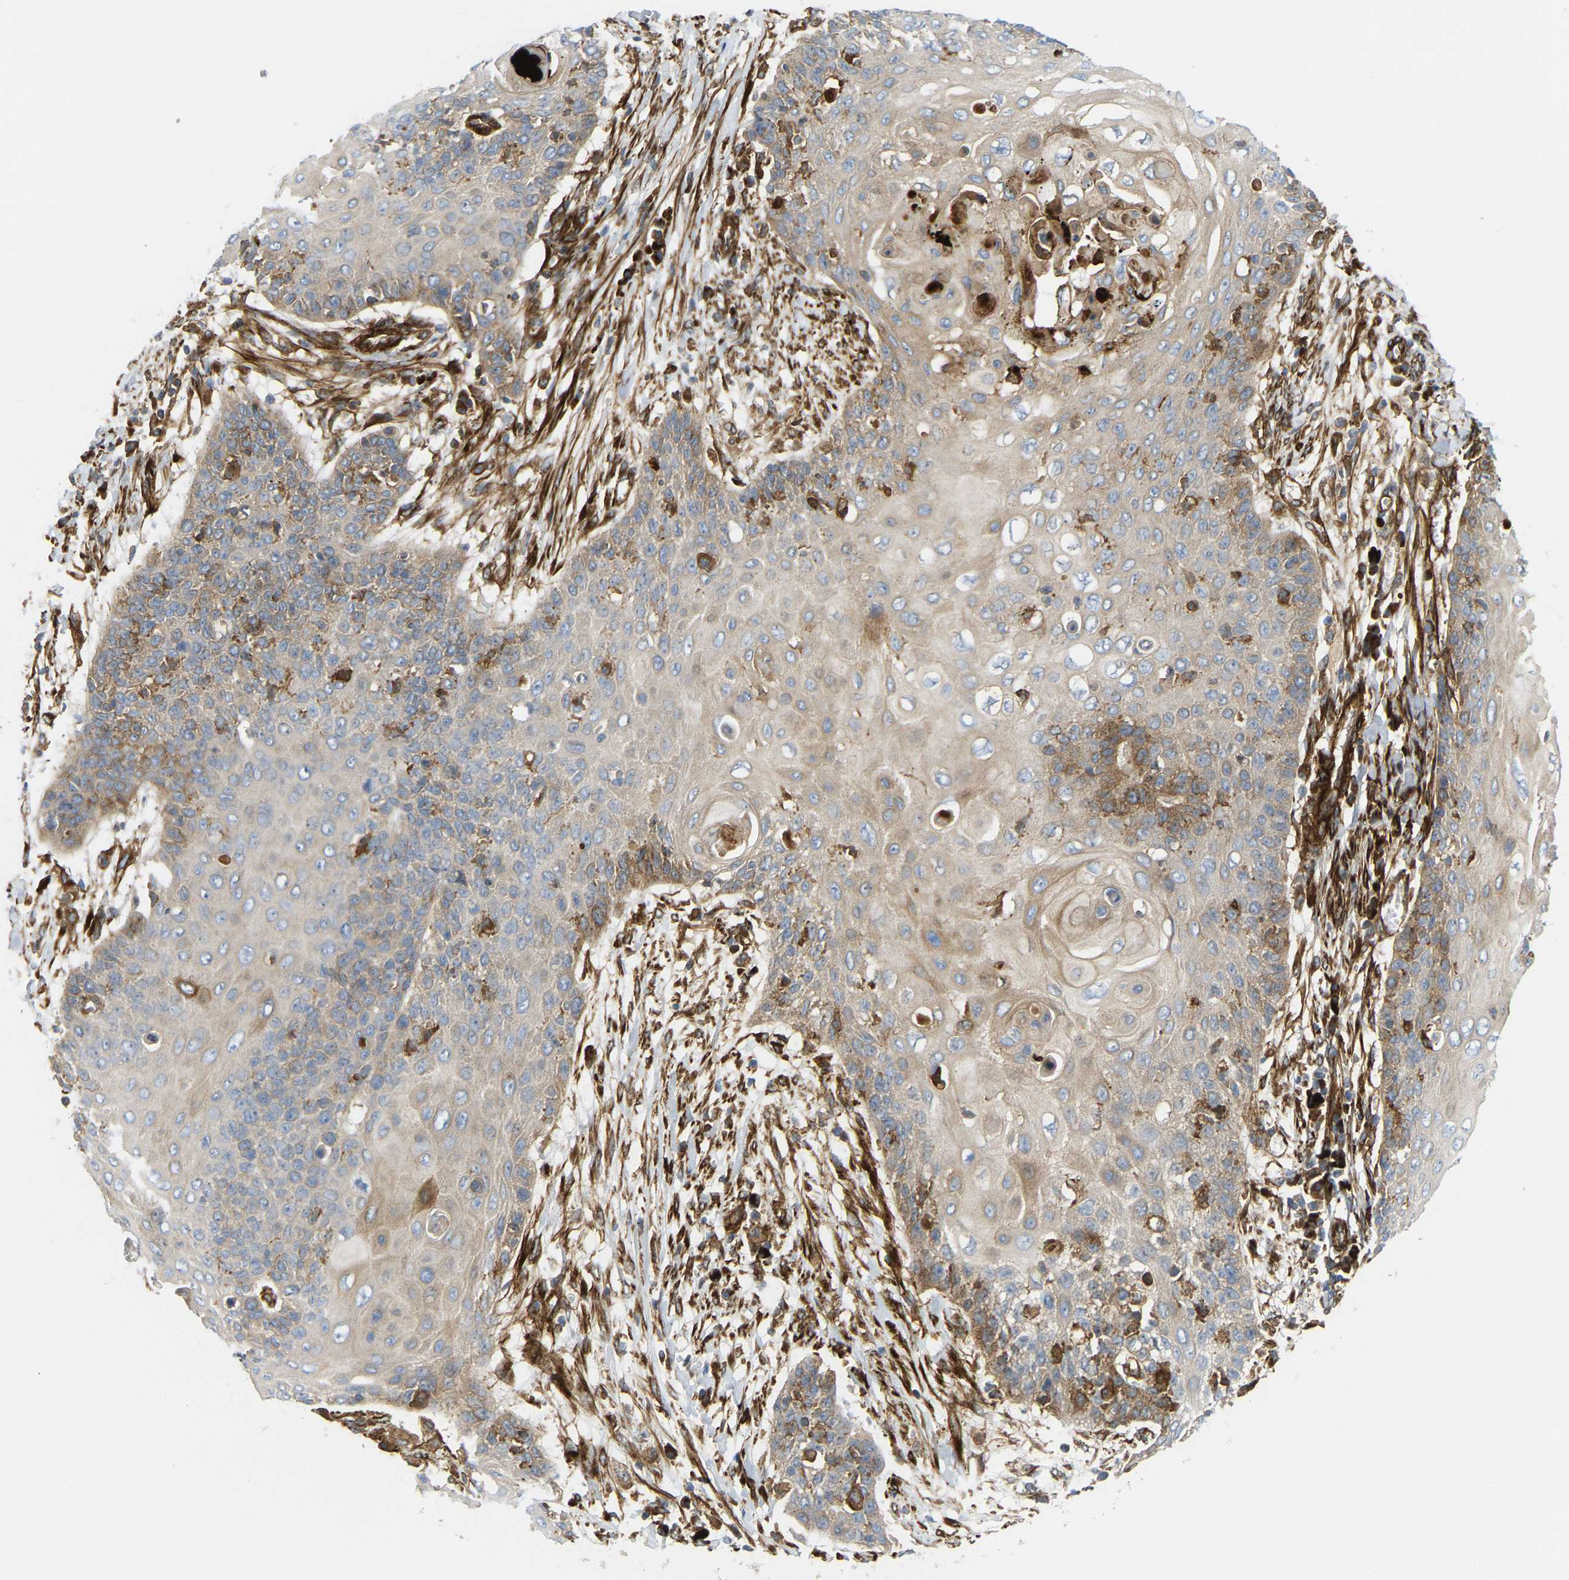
{"staining": {"intensity": "moderate", "quantity": "<25%", "location": "cytoplasmic/membranous"}, "tissue": "cervical cancer", "cell_type": "Tumor cells", "image_type": "cancer", "snomed": [{"axis": "morphology", "description": "Squamous cell carcinoma, NOS"}, {"axis": "topography", "description": "Cervix"}], "caption": "Immunohistochemistry (IHC) staining of cervical cancer (squamous cell carcinoma), which demonstrates low levels of moderate cytoplasmic/membranous positivity in about <25% of tumor cells indicating moderate cytoplasmic/membranous protein positivity. The staining was performed using DAB (brown) for protein detection and nuclei were counterstained in hematoxylin (blue).", "gene": "PICALM", "patient": {"sex": "female", "age": 39}}